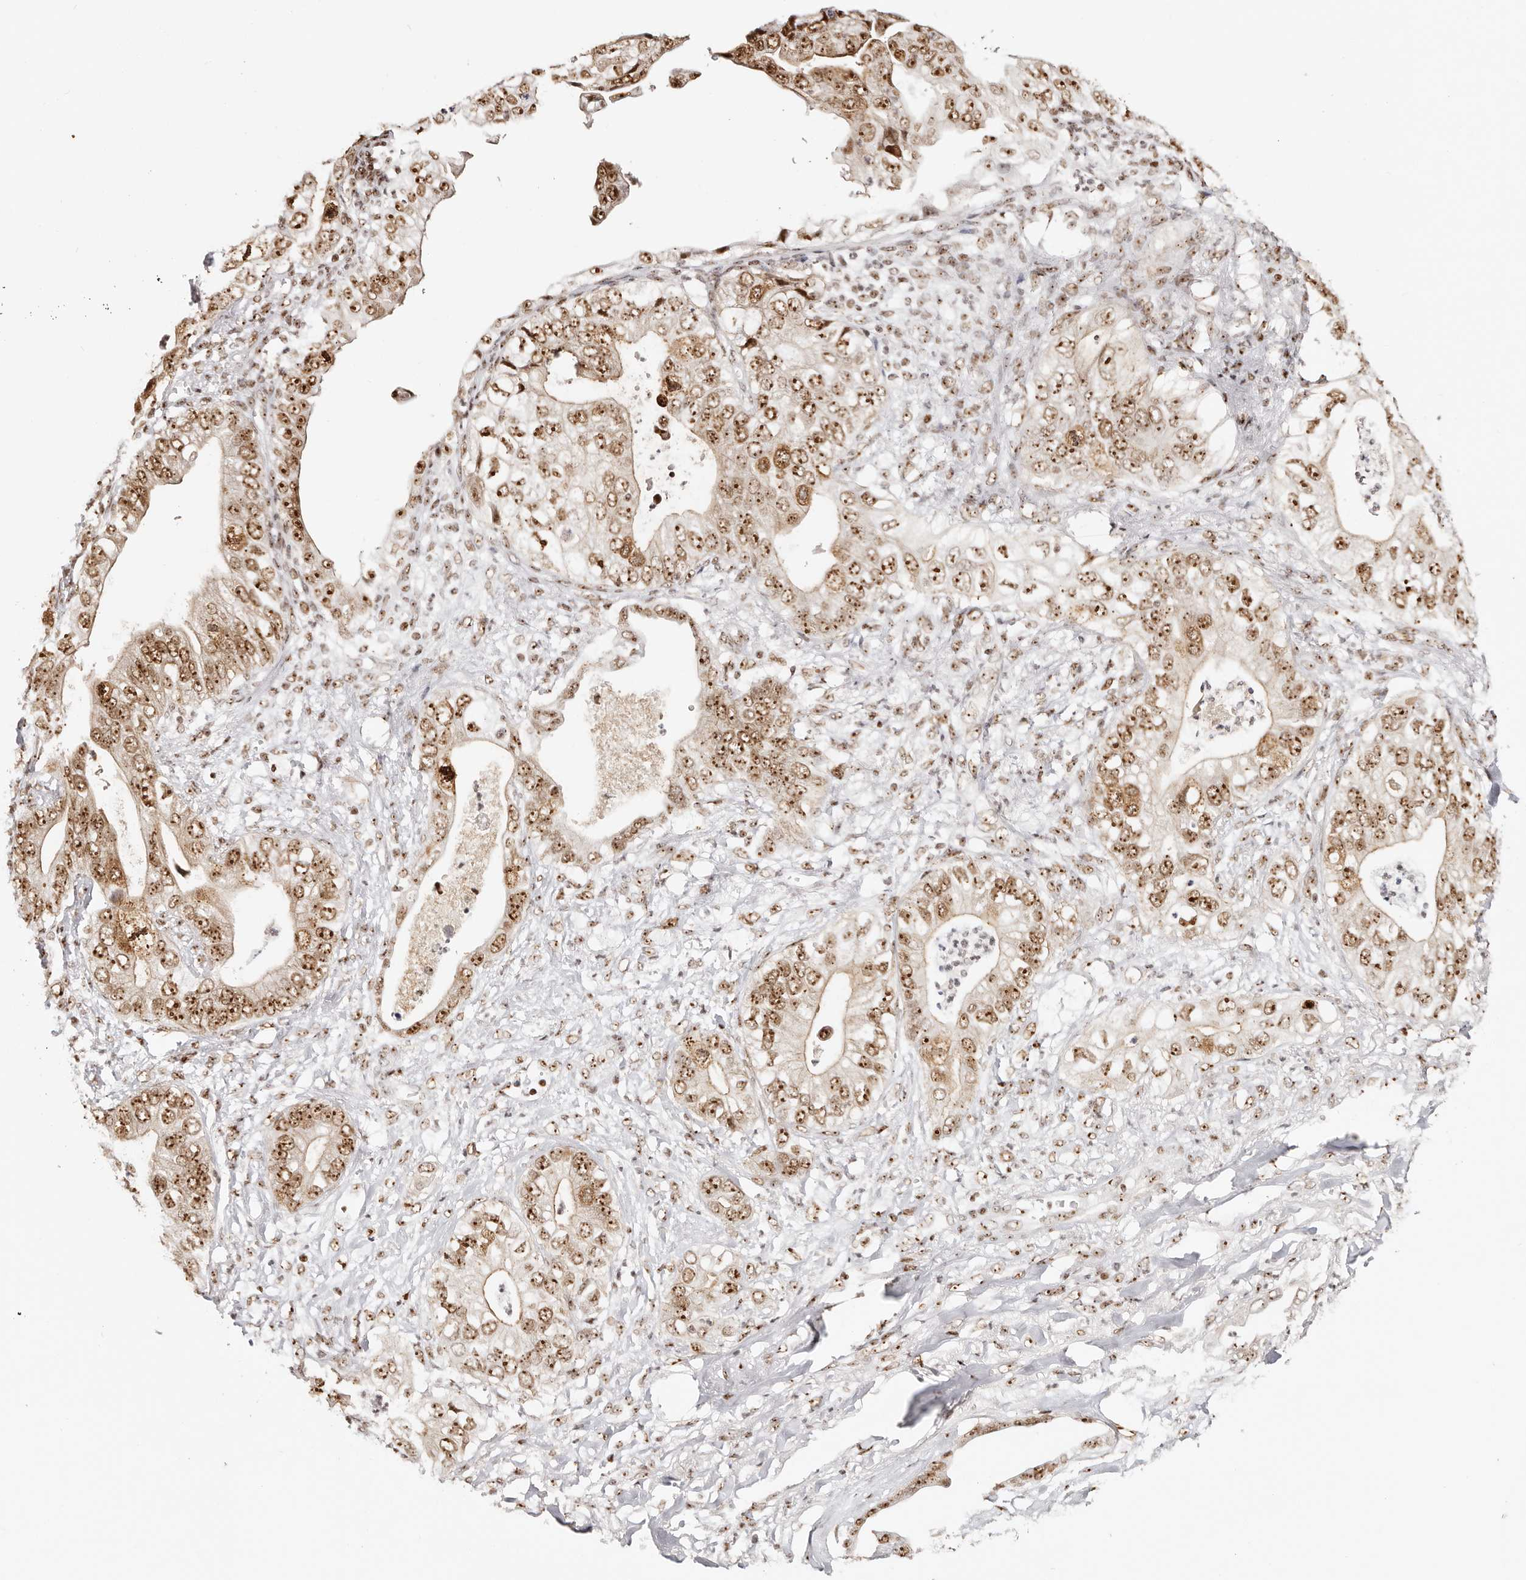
{"staining": {"intensity": "strong", "quantity": ">75%", "location": "nuclear"}, "tissue": "pancreatic cancer", "cell_type": "Tumor cells", "image_type": "cancer", "snomed": [{"axis": "morphology", "description": "Adenocarcinoma, NOS"}, {"axis": "topography", "description": "Pancreas"}], "caption": "Immunohistochemical staining of human adenocarcinoma (pancreatic) displays high levels of strong nuclear protein staining in approximately >75% of tumor cells.", "gene": "IQGAP3", "patient": {"sex": "female", "age": 78}}